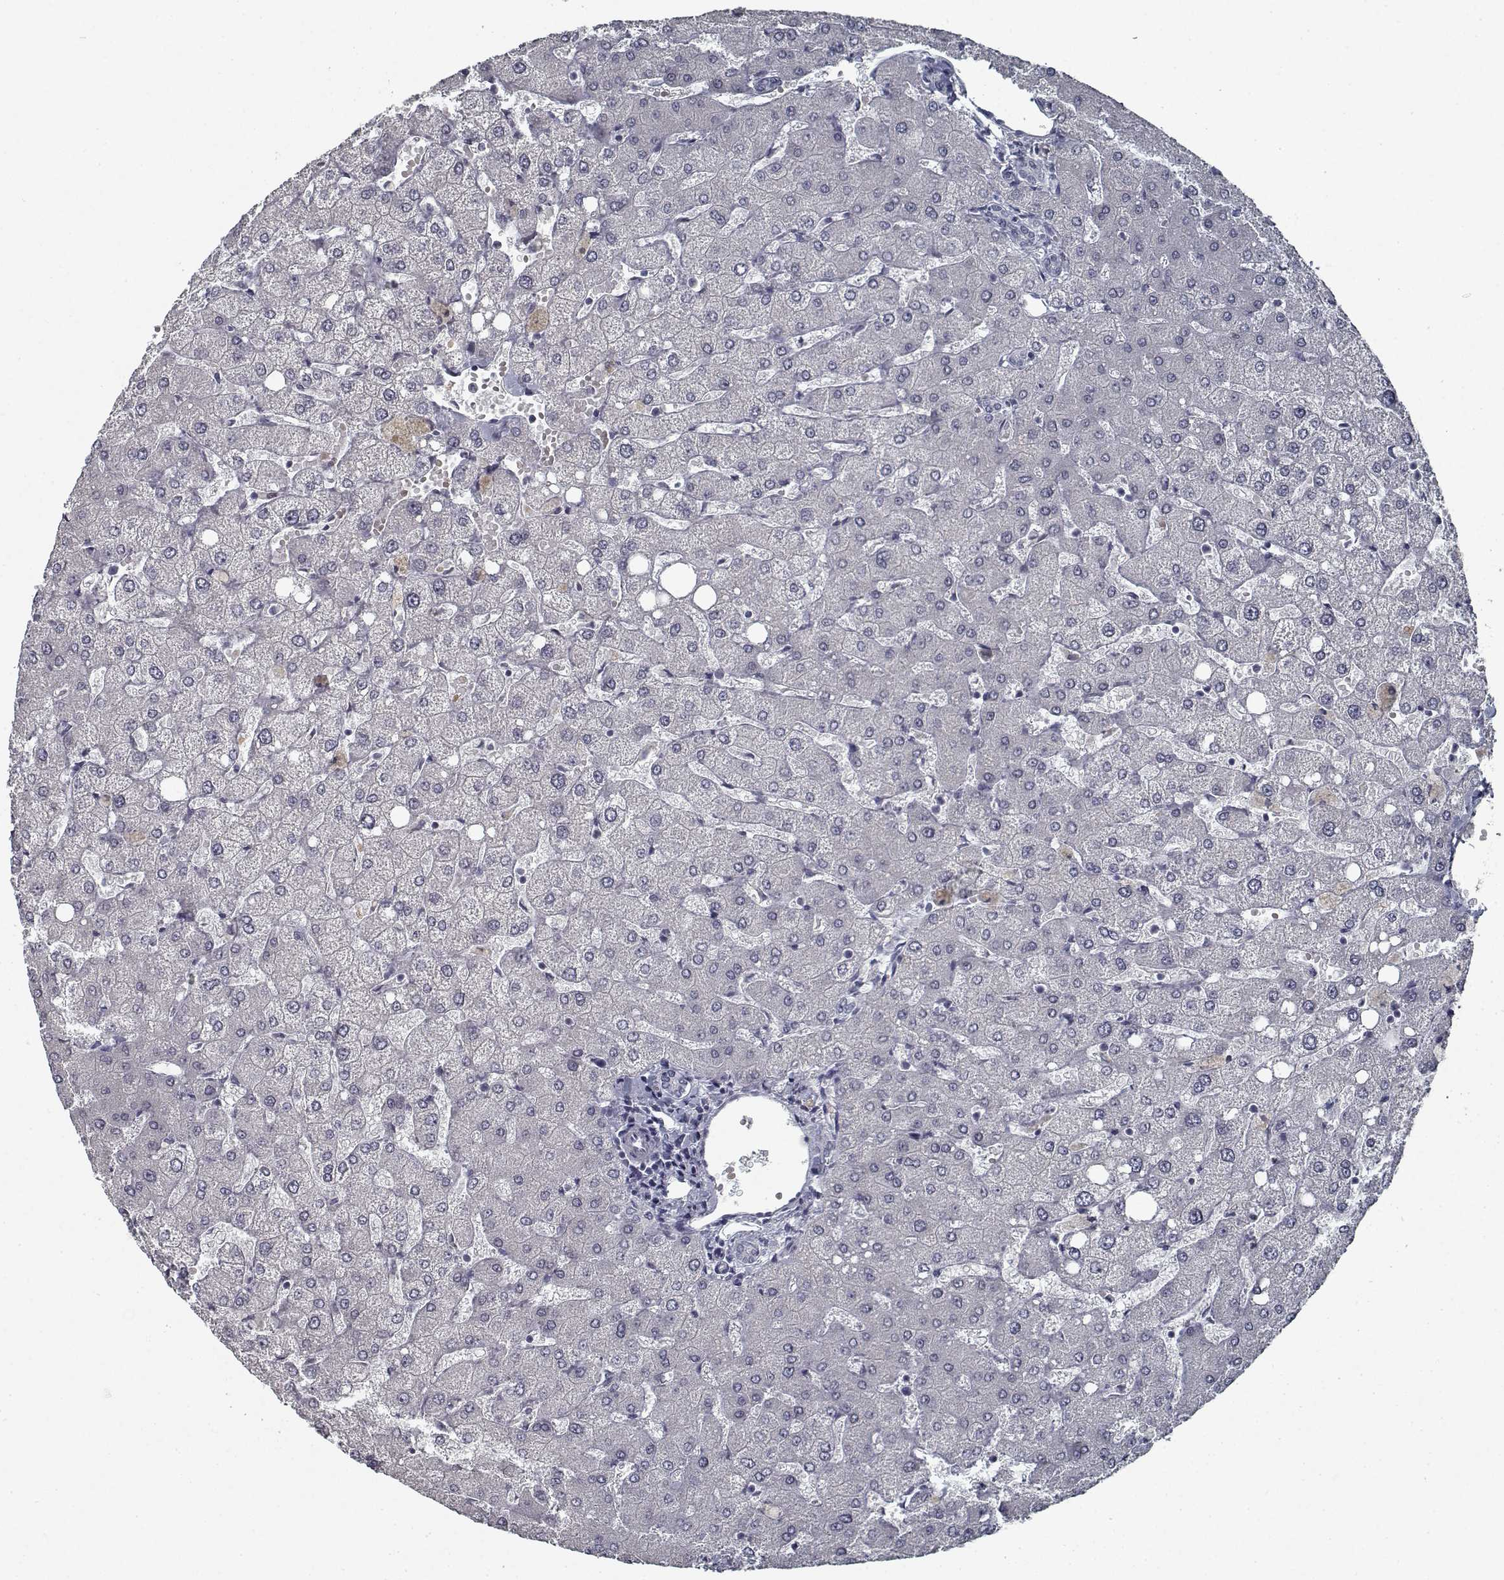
{"staining": {"intensity": "negative", "quantity": "none", "location": "none"}, "tissue": "liver", "cell_type": "Cholangiocytes", "image_type": "normal", "snomed": [{"axis": "morphology", "description": "Normal tissue, NOS"}, {"axis": "topography", "description": "Liver"}], "caption": "DAB (3,3'-diaminobenzidine) immunohistochemical staining of normal liver displays no significant staining in cholangiocytes.", "gene": "GAD2", "patient": {"sex": "female", "age": 54}}